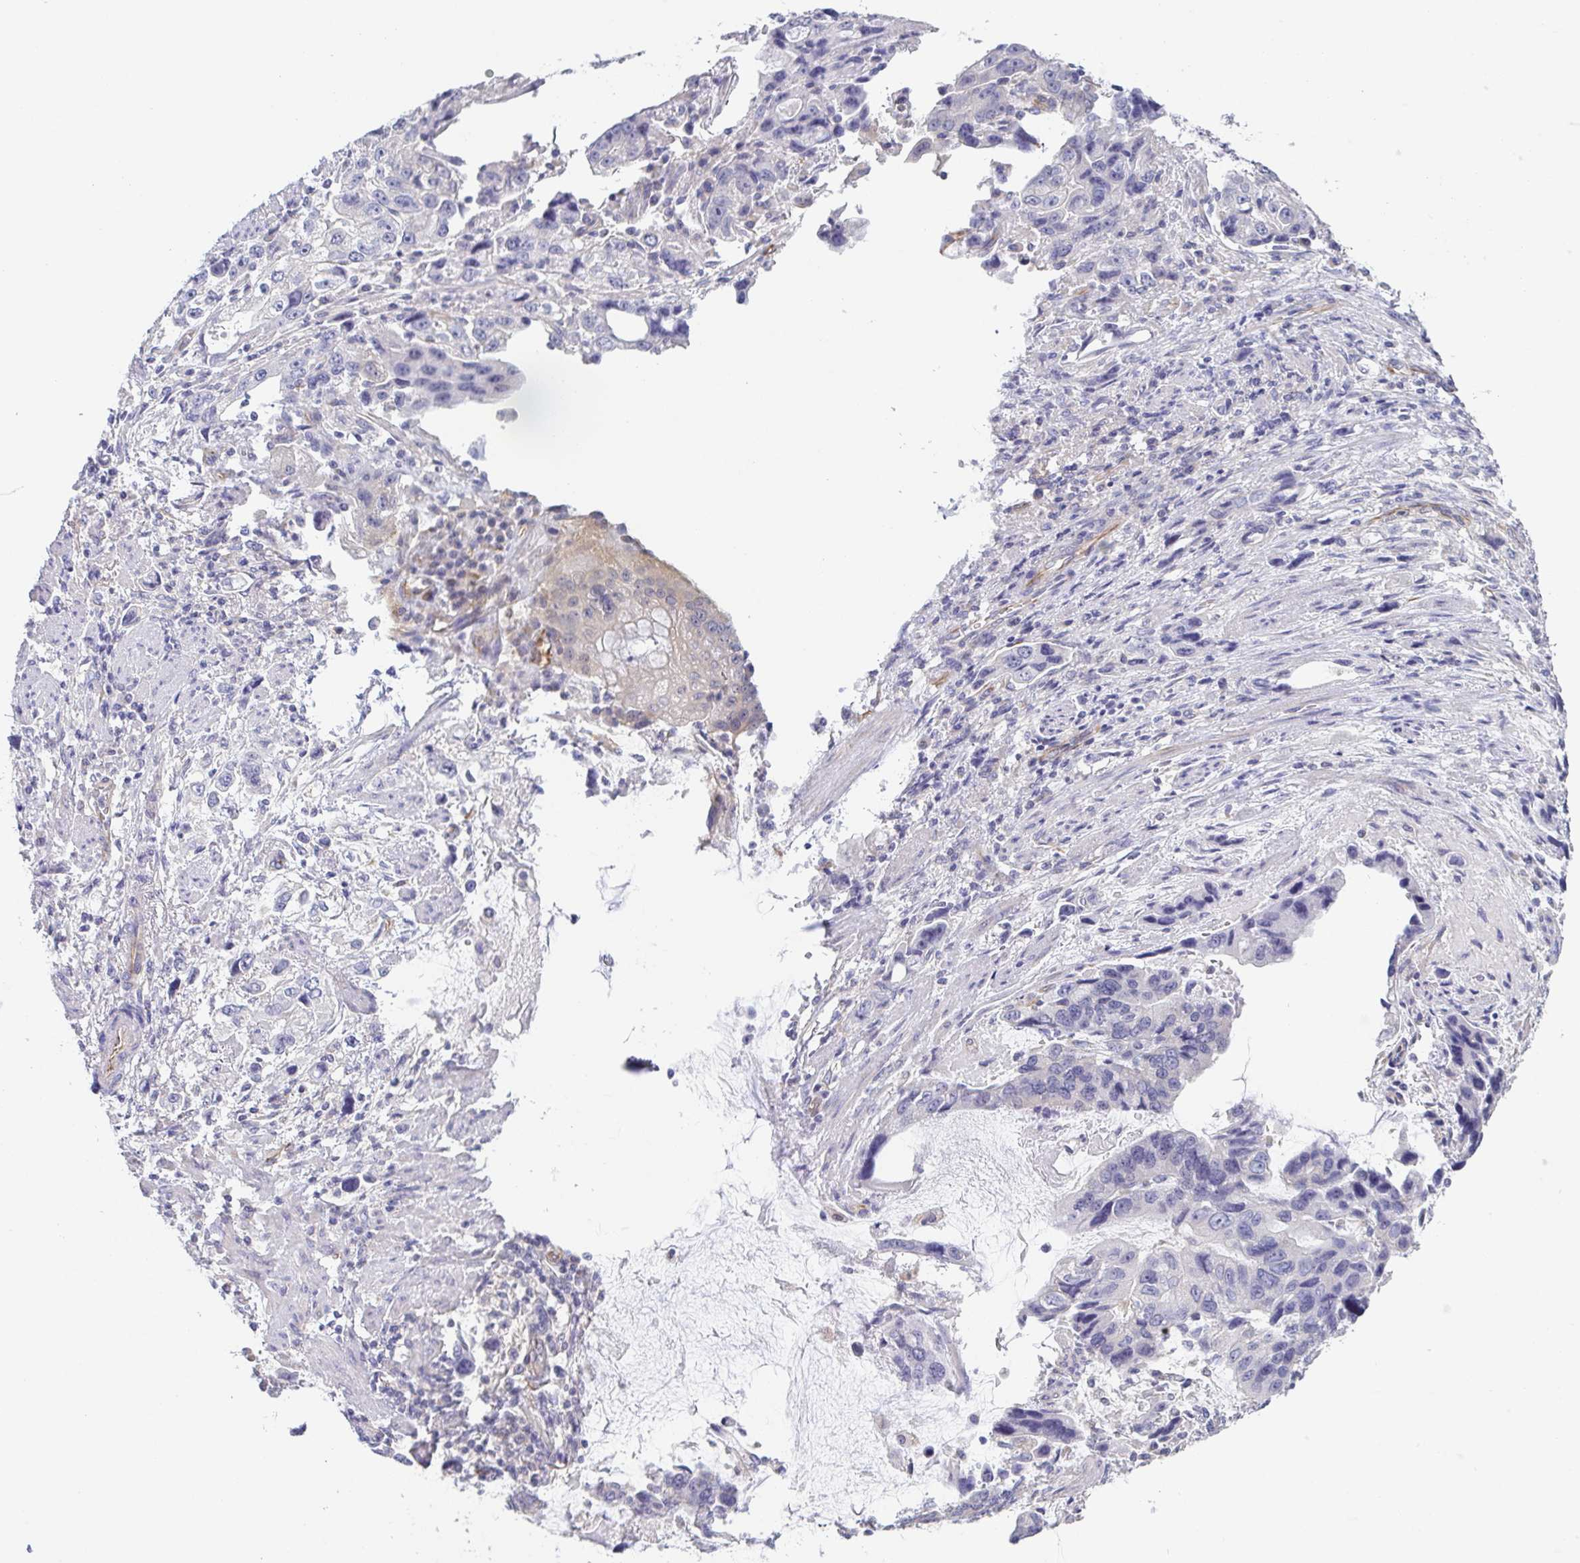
{"staining": {"intensity": "negative", "quantity": "none", "location": "none"}, "tissue": "stomach cancer", "cell_type": "Tumor cells", "image_type": "cancer", "snomed": [{"axis": "morphology", "description": "Adenocarcinoma, NOS"}, {"axis": "topography", "description": "Stomach, lower"}], "caption": "Image shows no significant protein expression in tumor cells of stomach cancer (adenocarcinoma).", "gene": "COL17A1", "patient": {"sex": "female", "age": 93}}